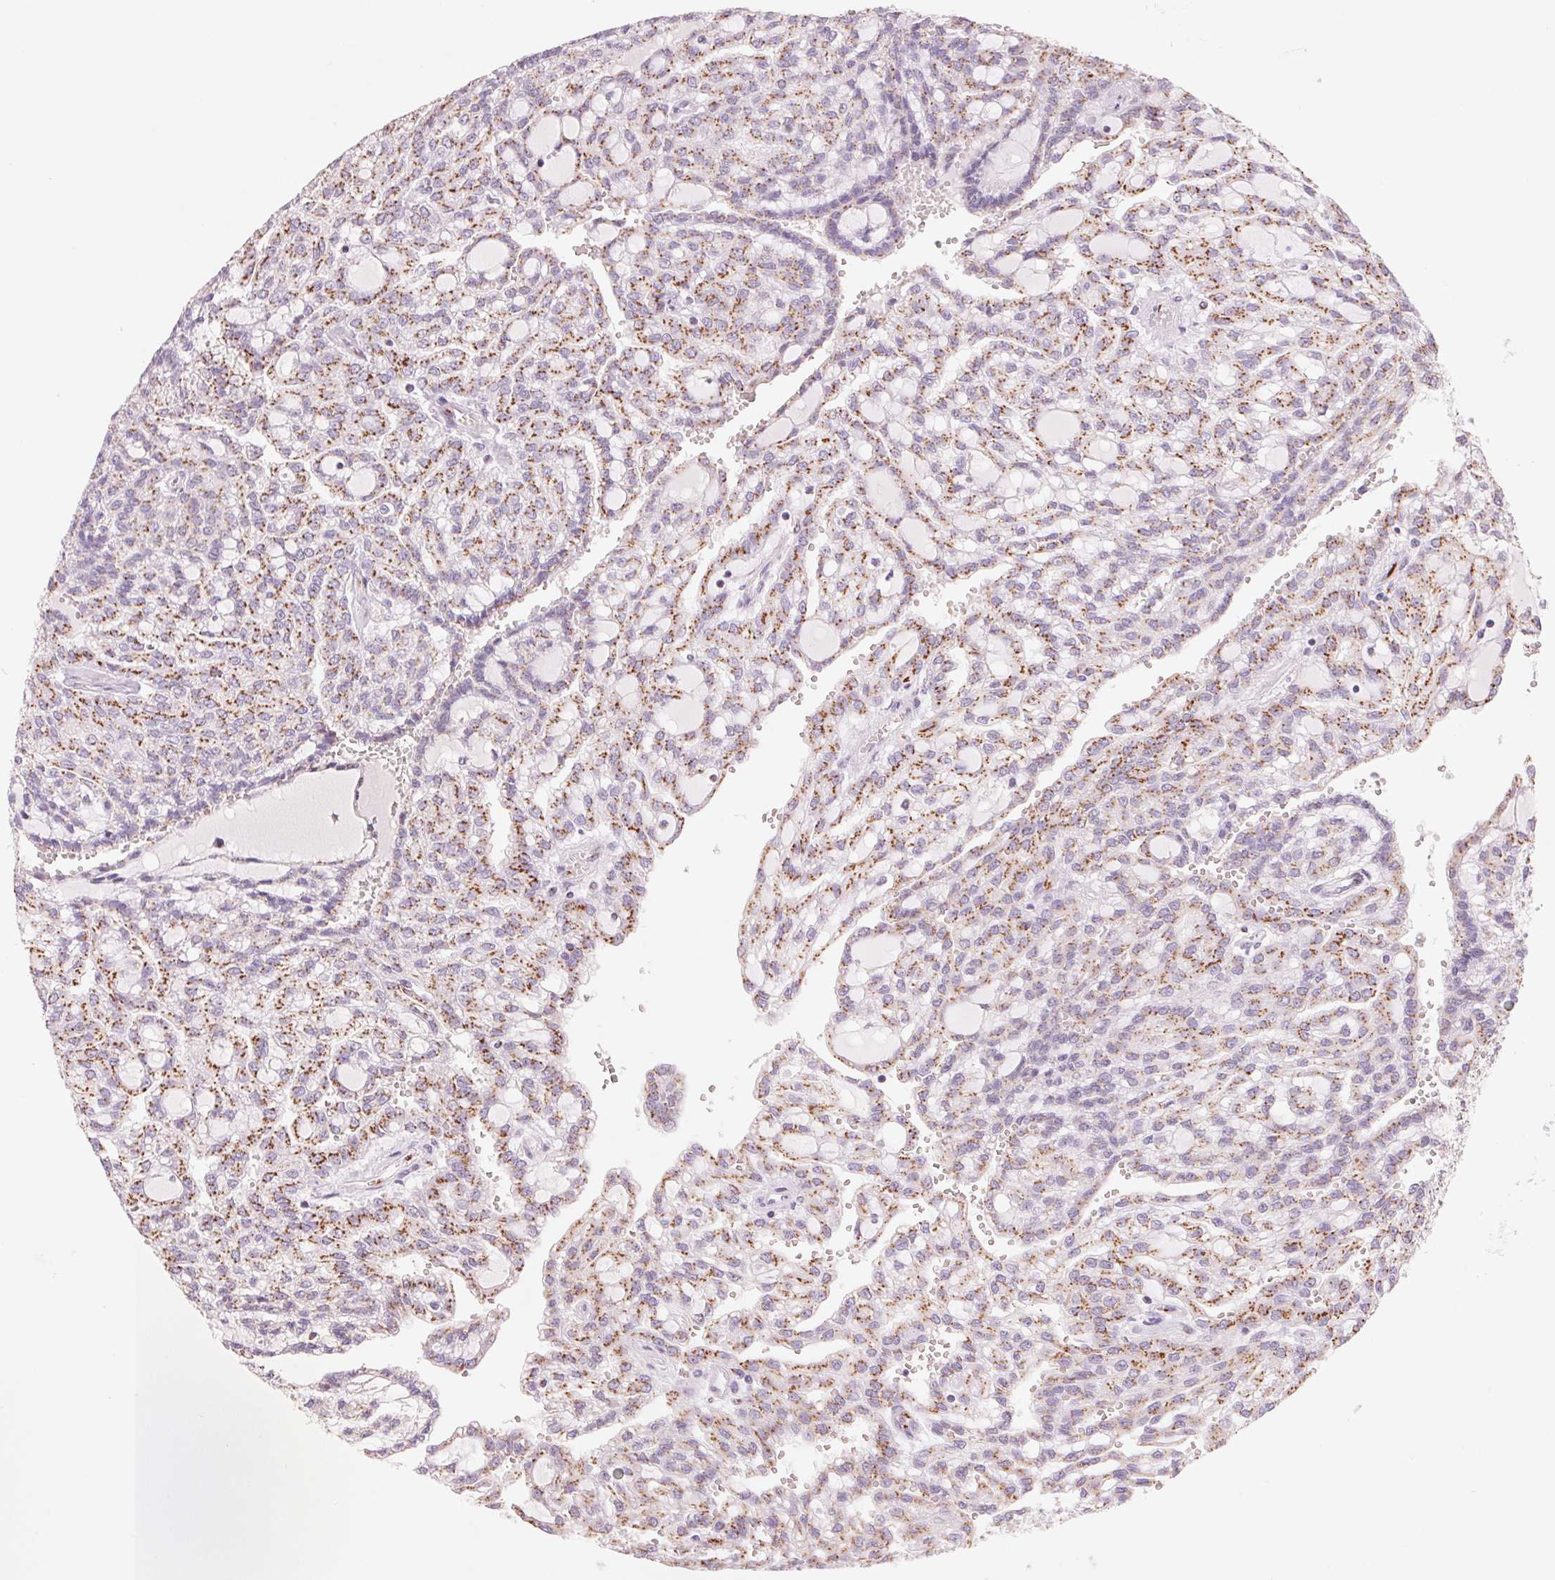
{"staining": {"intensity": "moderate", "quantity": ">75%", "location": "cytoplasmic/membranous"}, "tissue": "renal cancer", "cell_type": "Tumor cells", "image_type": "cancer", "snomed": [{"axis": "morphology", "description": "Adenocarcinoma, NOS"}, {"axis": "topography", "description": "Kidney"}], "caption": "Immunohistochemistry (IHC) of renal cancer (adenocarcinoma) demonstrates medium levels of moderate cytoplasmic/membranous positivity in approximately >75% of tumor cells. (brown staining indicates protein expression, while blue staining denotes nuclei).", "gene": "GALNT7", "patient": {"sex": "male", "age": 63}}